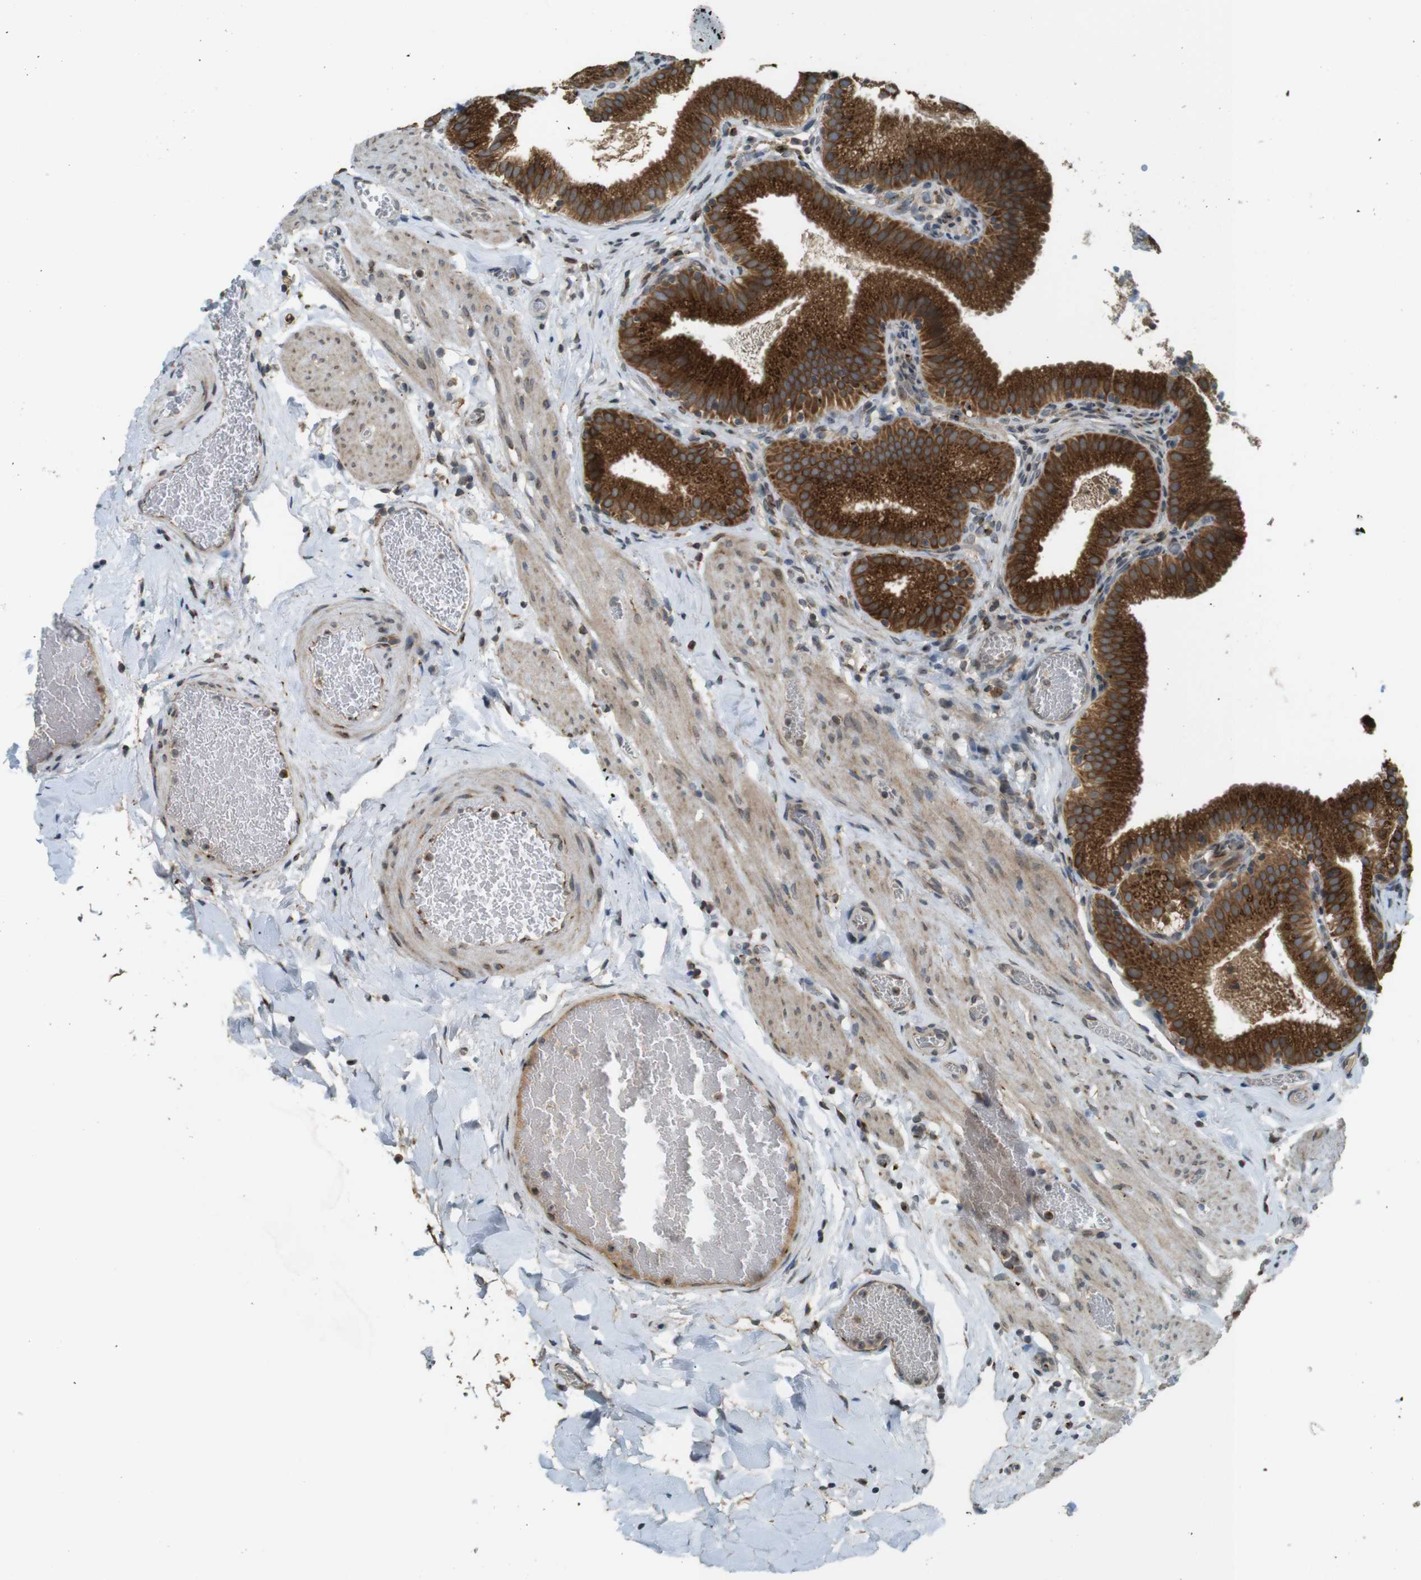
{"staining": {"intensity": "strong", "quantity": ">75%", "location": "cytoplasmic/membranous"}, "tissue": "gallbladder", "cell_type": "Glandular cells", "image_type": "normal", "snomed": [{"axis": "morphology", "description": "Normal tissue, NOS"}, {"axis": "topography", "description": "Gallbladder"}], "caption": "Human gallbladder stained with a brown dye demonstrates strong cytoplasmic/membranous positive positivity in approximately >75% of glandular cells.", "gene": "TMED4", "patient": {"sex": "male", "age": 54}}